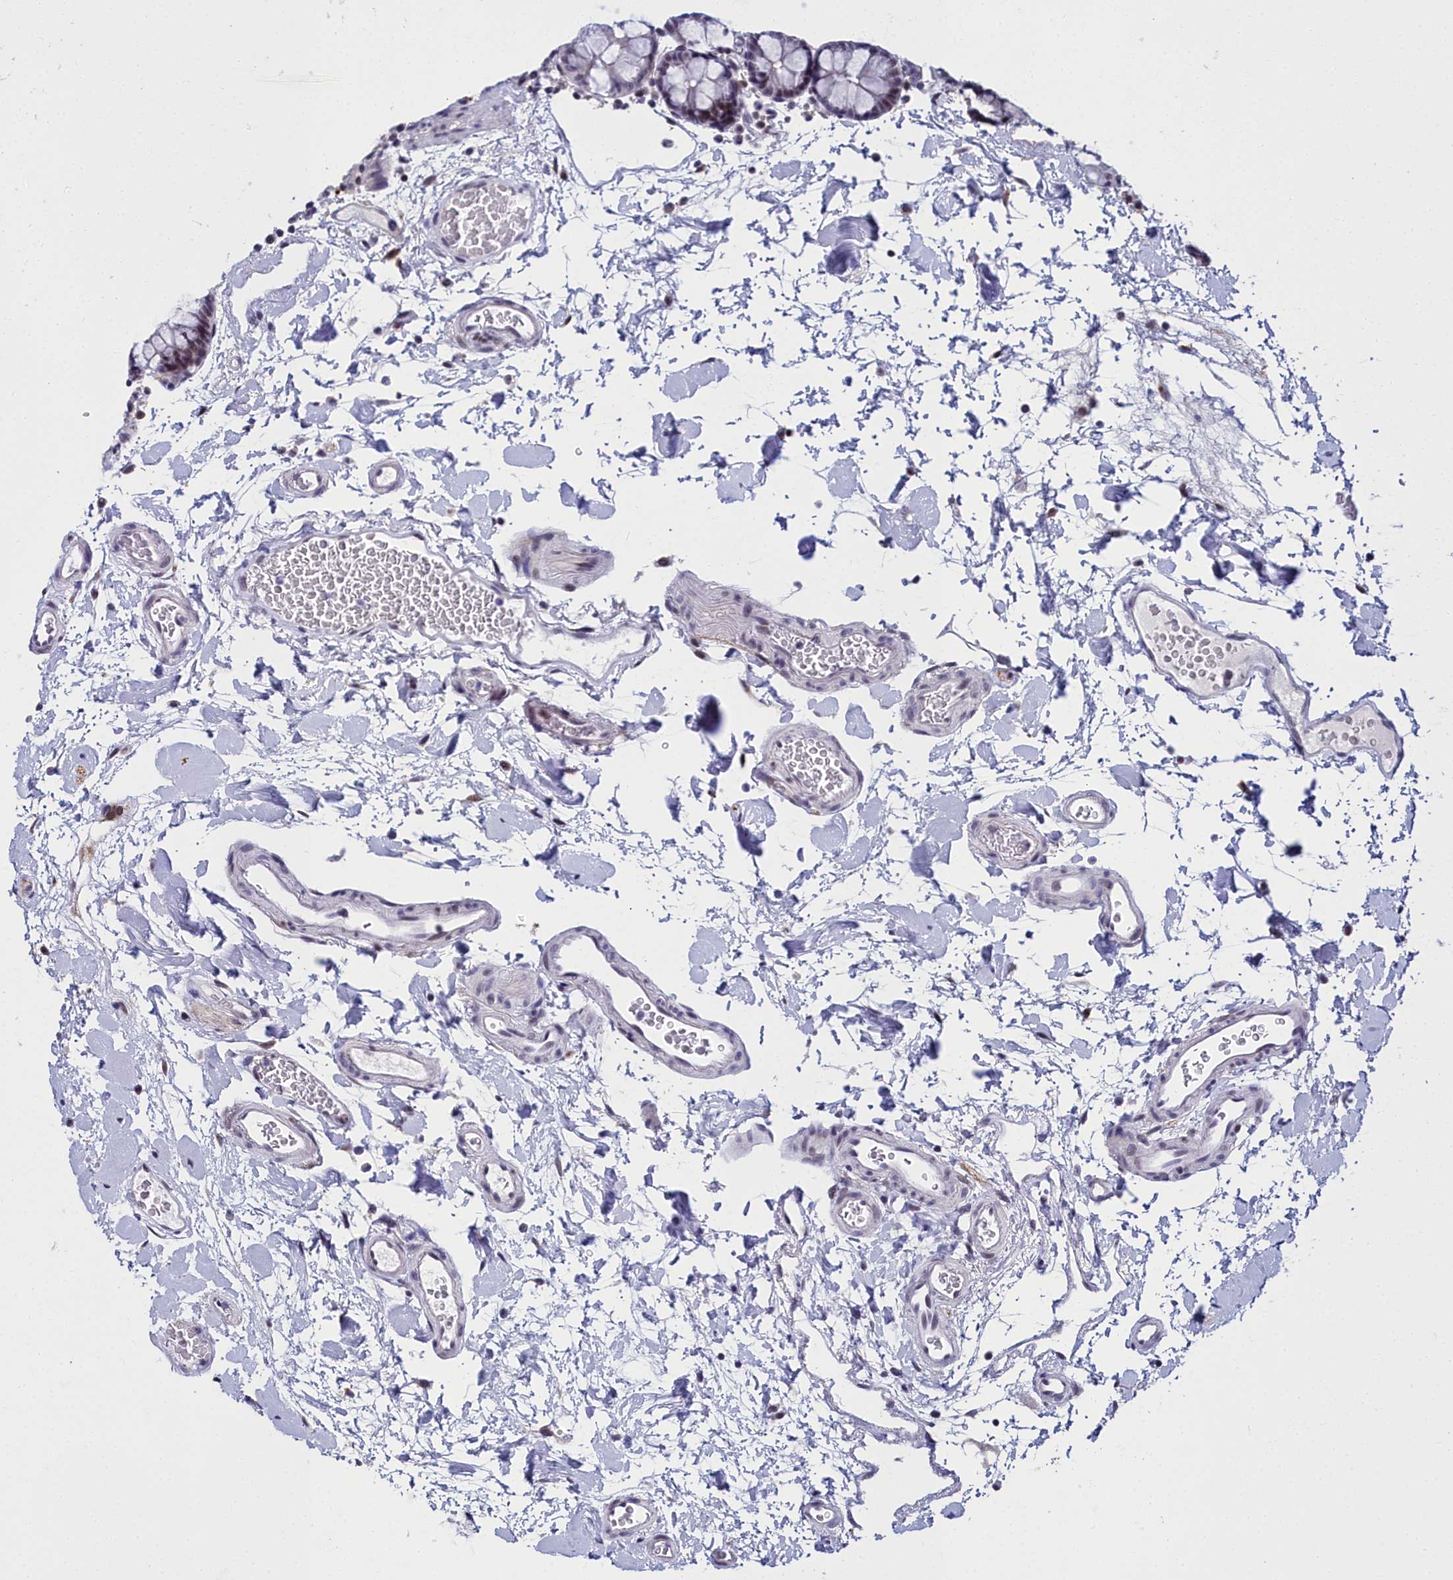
{"staining": {"intensity": "weak", "quantity": ">75%", "location": "nuclear"}, "tissue": "colon", "cell_type": "Endothelial cells", "image_type": "normal", "snomed": [{"axis": "morphology", "description": "Normal tissue, NOS"}, {"axis": "topography", "description": "Colon"}], "caption": "This image demonstrates immunohistochemistry staining of normal colon, with low weak nuclear expression in about >75% of endothelial cells.", "gene": "CCDC97", "patient": {"sex": "male", "age": 75}}